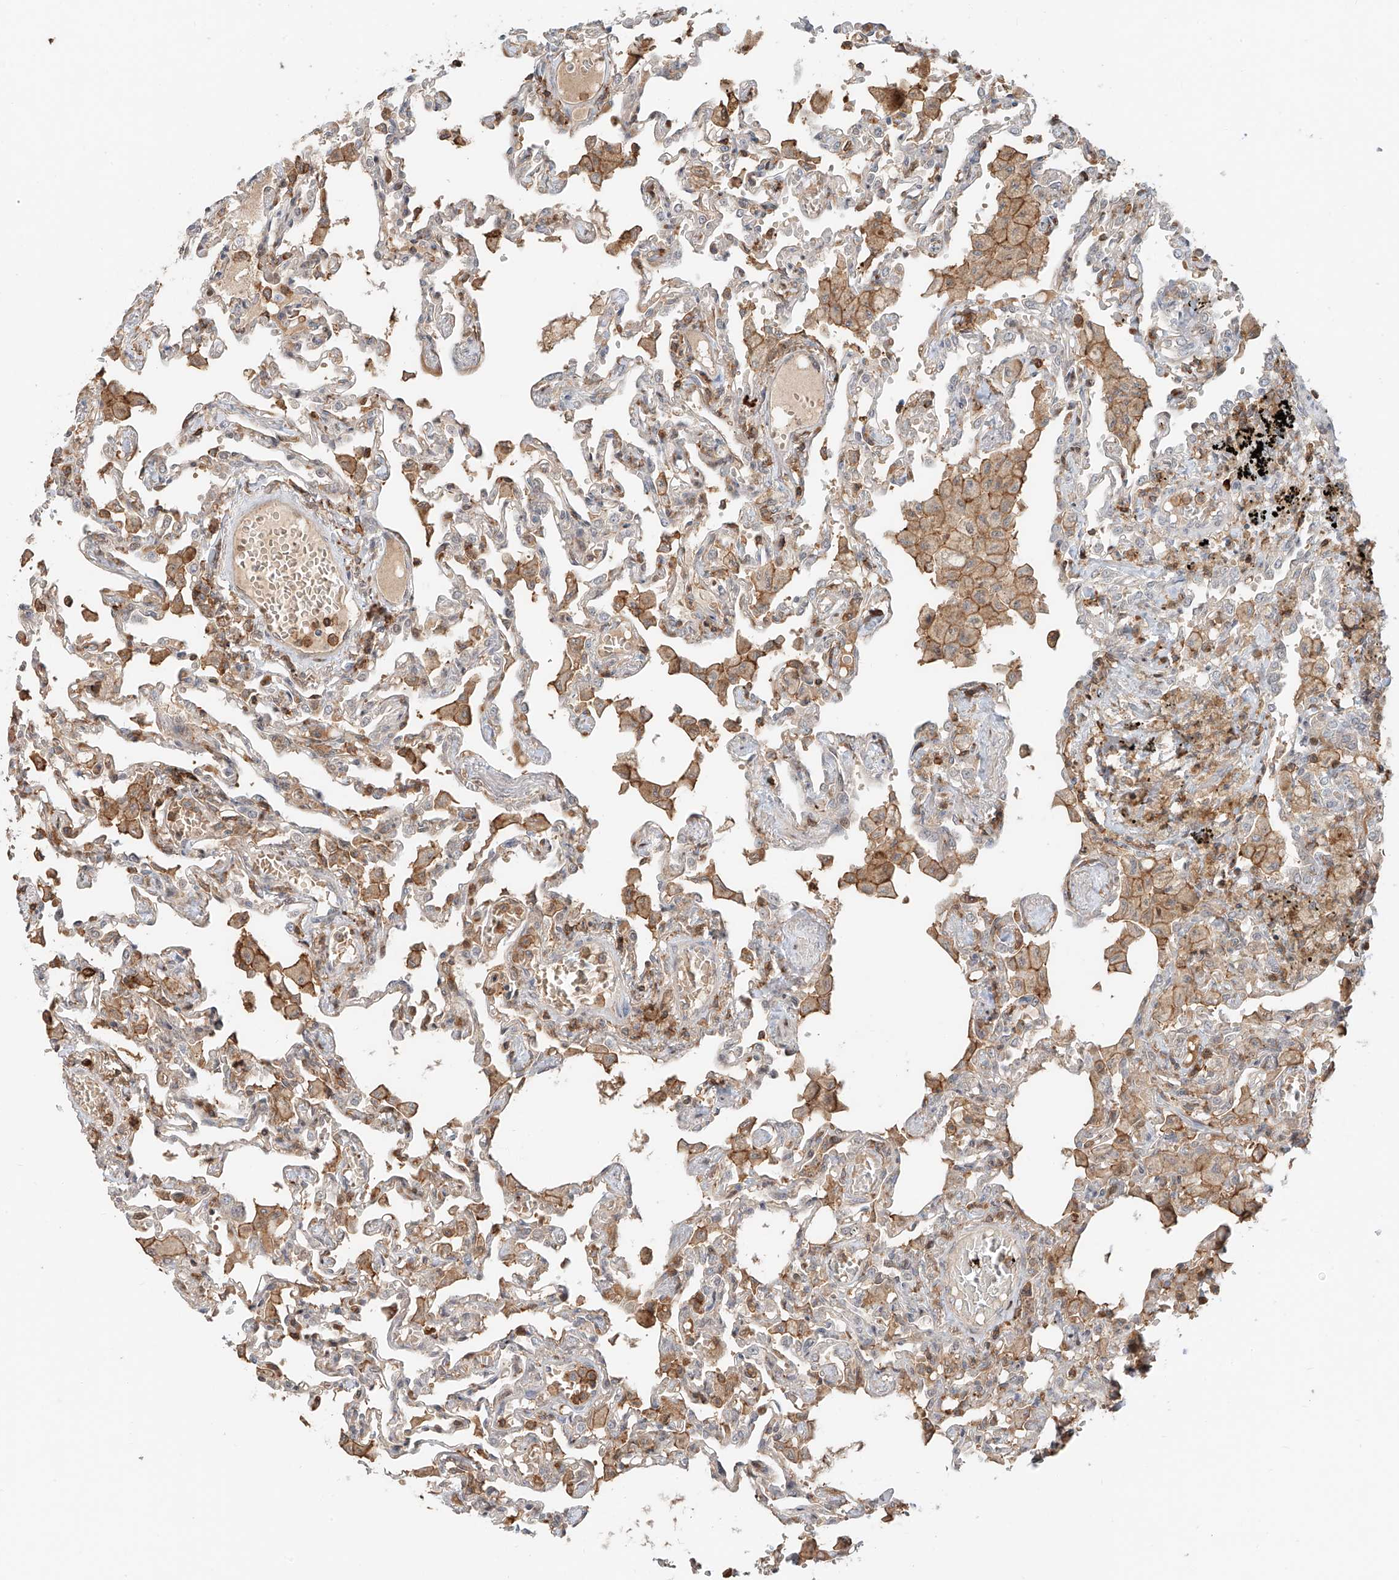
{"staining": {"intensity": "moderate", "quantity": "<25%", "location": "cytoplasmic/membranous"}, "tissue": "lung", "cell_type": "Alveolar cells", "image_type": "normal", "snomed": [{"axis": "morphology", "description": "Normal tissue, NOS"}, {"axis": "topography", "description": "Bronchus"}, {"axis": "topography", "description": "Lung"}], "caption": "An immunohistochemistry image of benign tissue is shown. Protein staining in brown shows moderate cytoplasmic/membranous positivity in lung within alveolar cells. (DAB IHC, brown staining for protein, blue staining for nuclei).", "gene": "CEP162", "patient": {"sex": "female", "age": 49}}